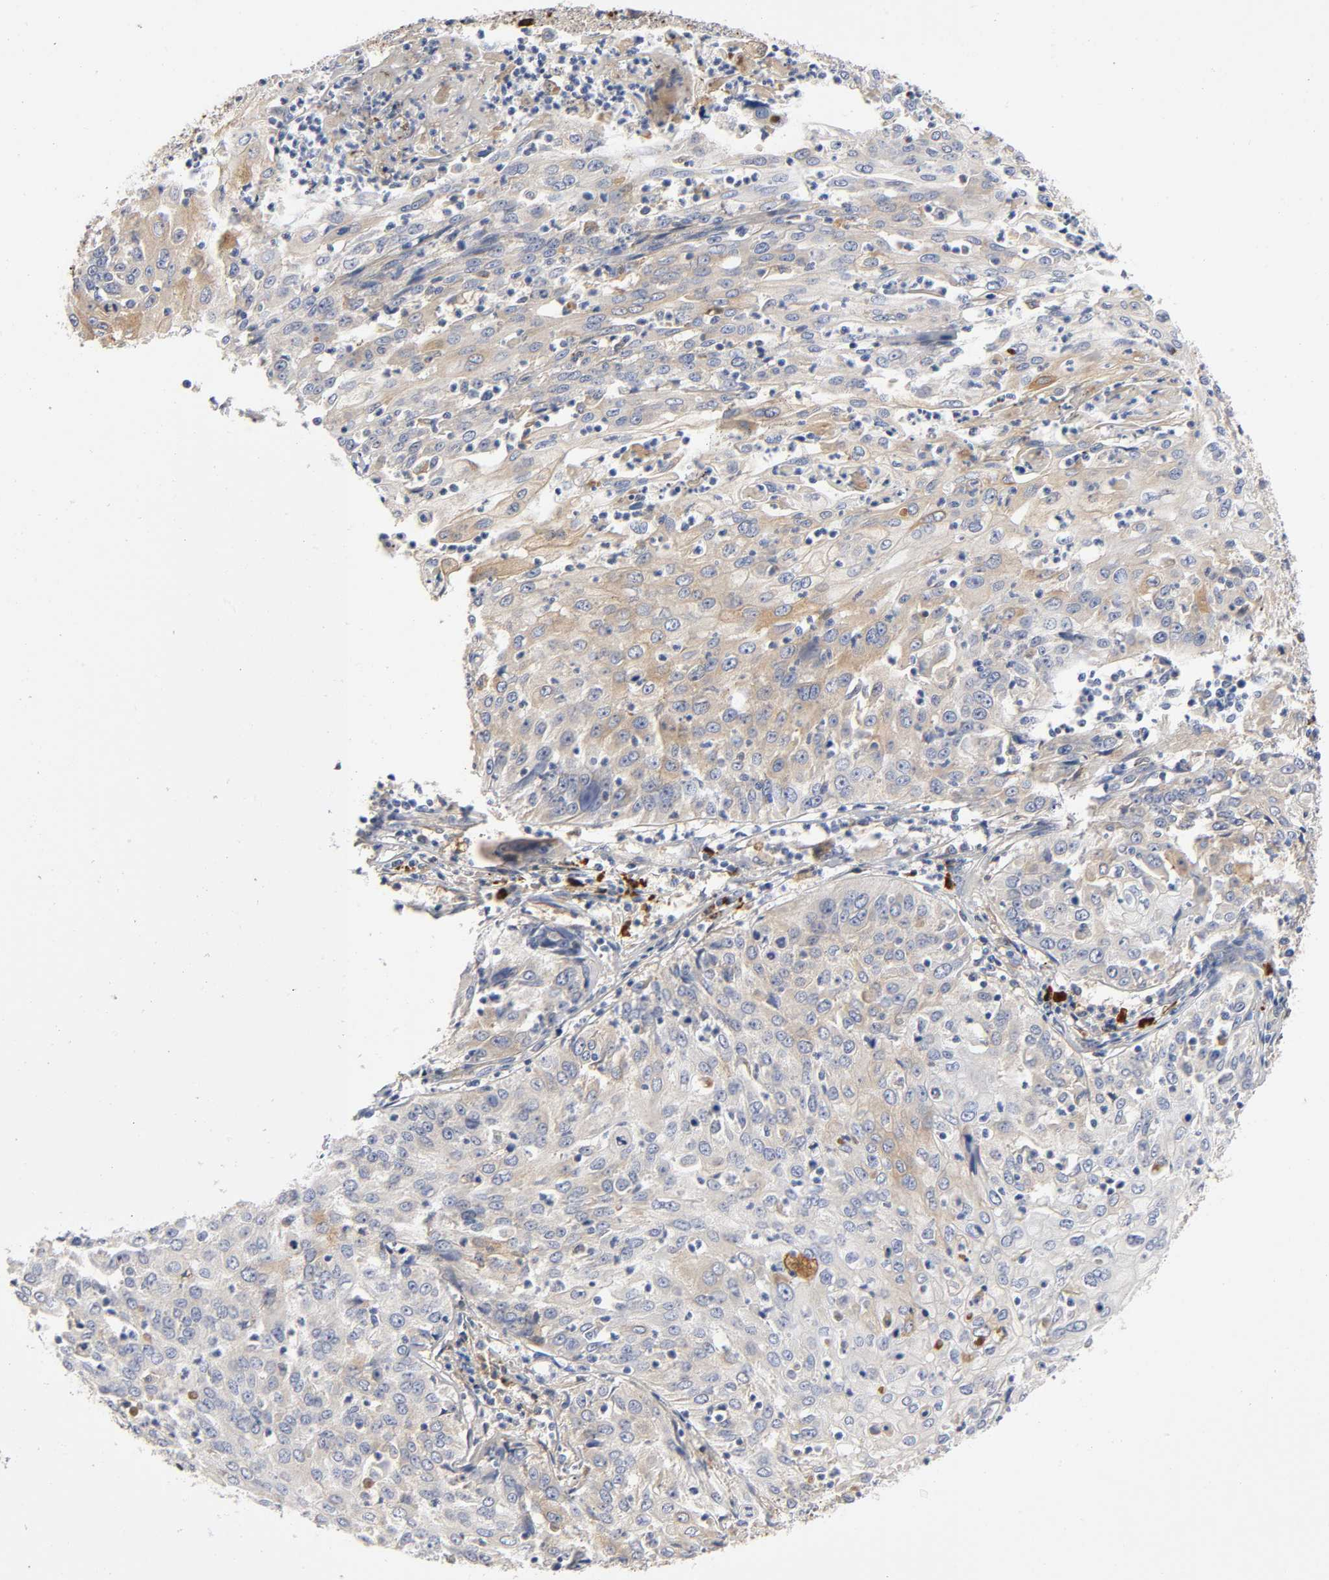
{"staining": {"intensity": "weak", "quantity": ">75%", "location": "cytoplasmic/membranous"}, "tissue": "cervical cancer", "cell_type": "Tumor cells", "image_type": "cancer", "snomed": [{"axis": "morphology", "description": "Squamous cell carcinoma, NOS"}, {"axis": "topography", "description": "Cervix"}], "caption": "Immunohistochemical staining of cervical squamous cell carcinoma demonstrates low levels of weak cytoplasmic/membranous staining in about >75% of tumor cells. The staining was performed using DAB, with brown indicating positive protein expression. Nuclei are stained blue with hematoxylin.", "gene": "NOVA1", "patient": {"sex": "female", "age": 39}}